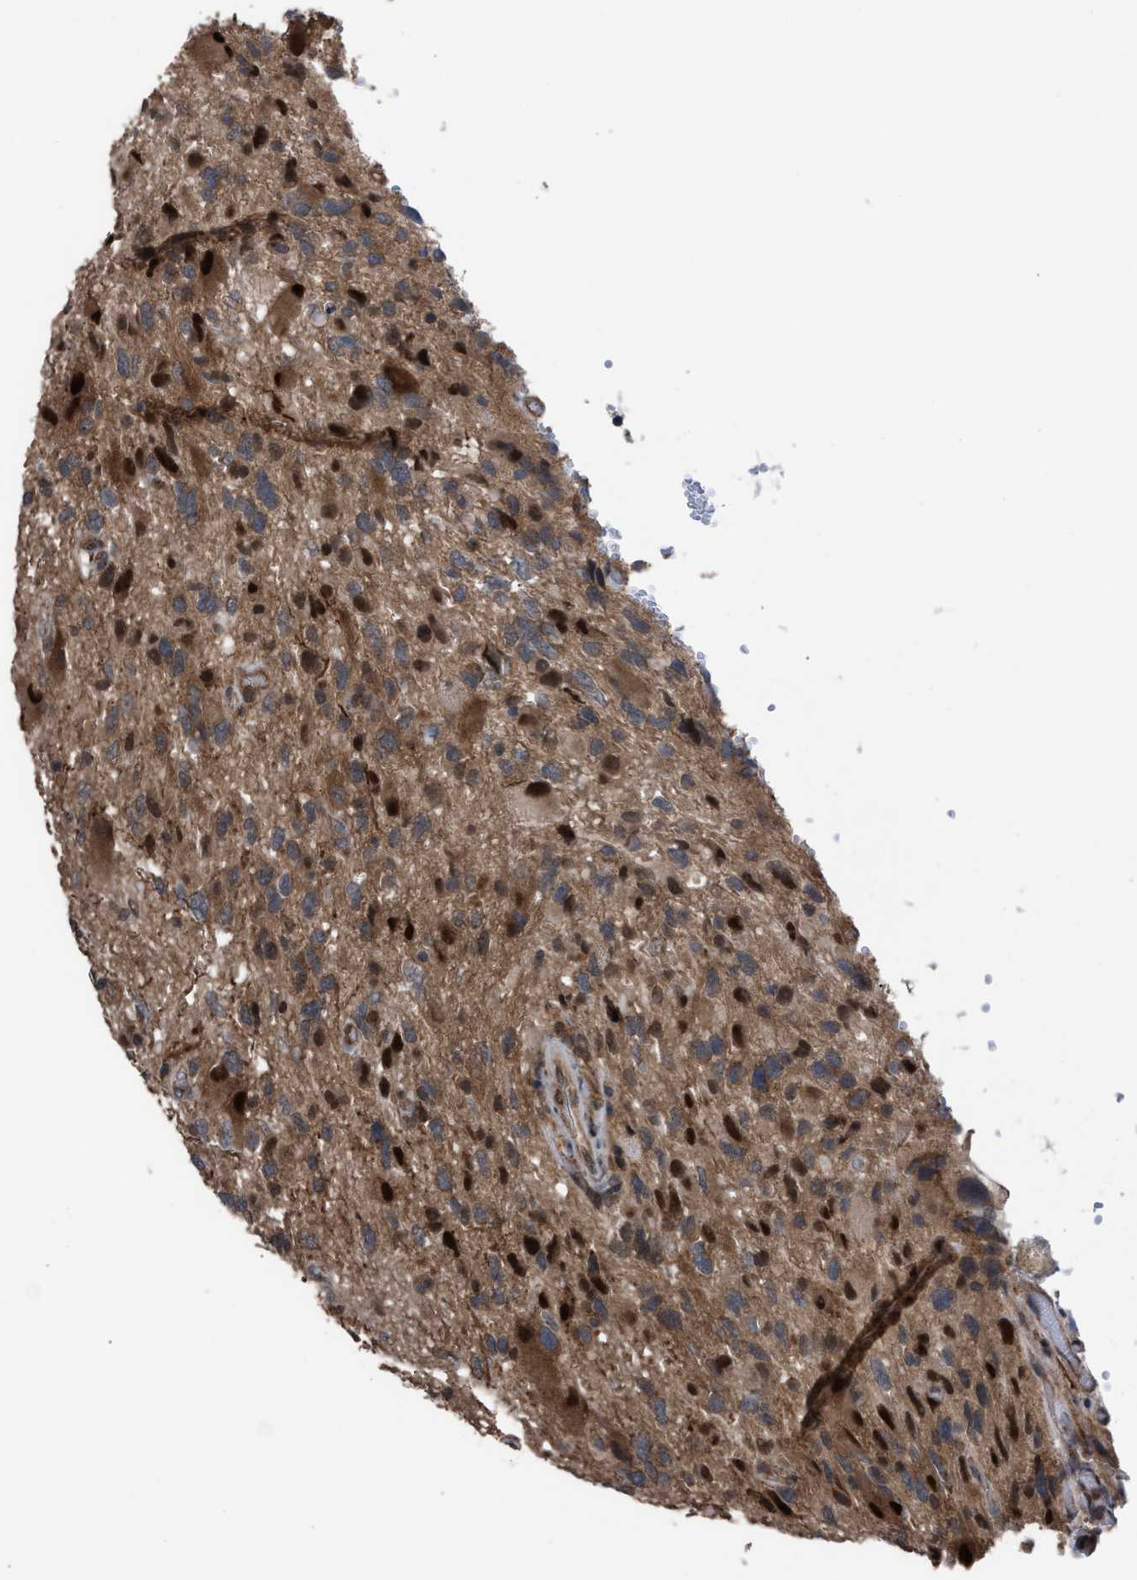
{"staining": {"intensity": "moderate", "quantity": "25%-75%", "location": "cytoplasmic/membranous"}, "tissue": "glioma", "cell_type": "Tumor cells", "image_type": "cancer", "snomed": [{"axis": "morphology", "description": "Glioma, malignant, High grade"}, {"axis": "topography", "description": "Brain"}], "caption": "A brown stain highlights moderate cytoplasmic/membranous staining of a protein in glioma tumor cells.", "gene": "TP53BP2", "patient": {"sex": "male", "age": 33}}